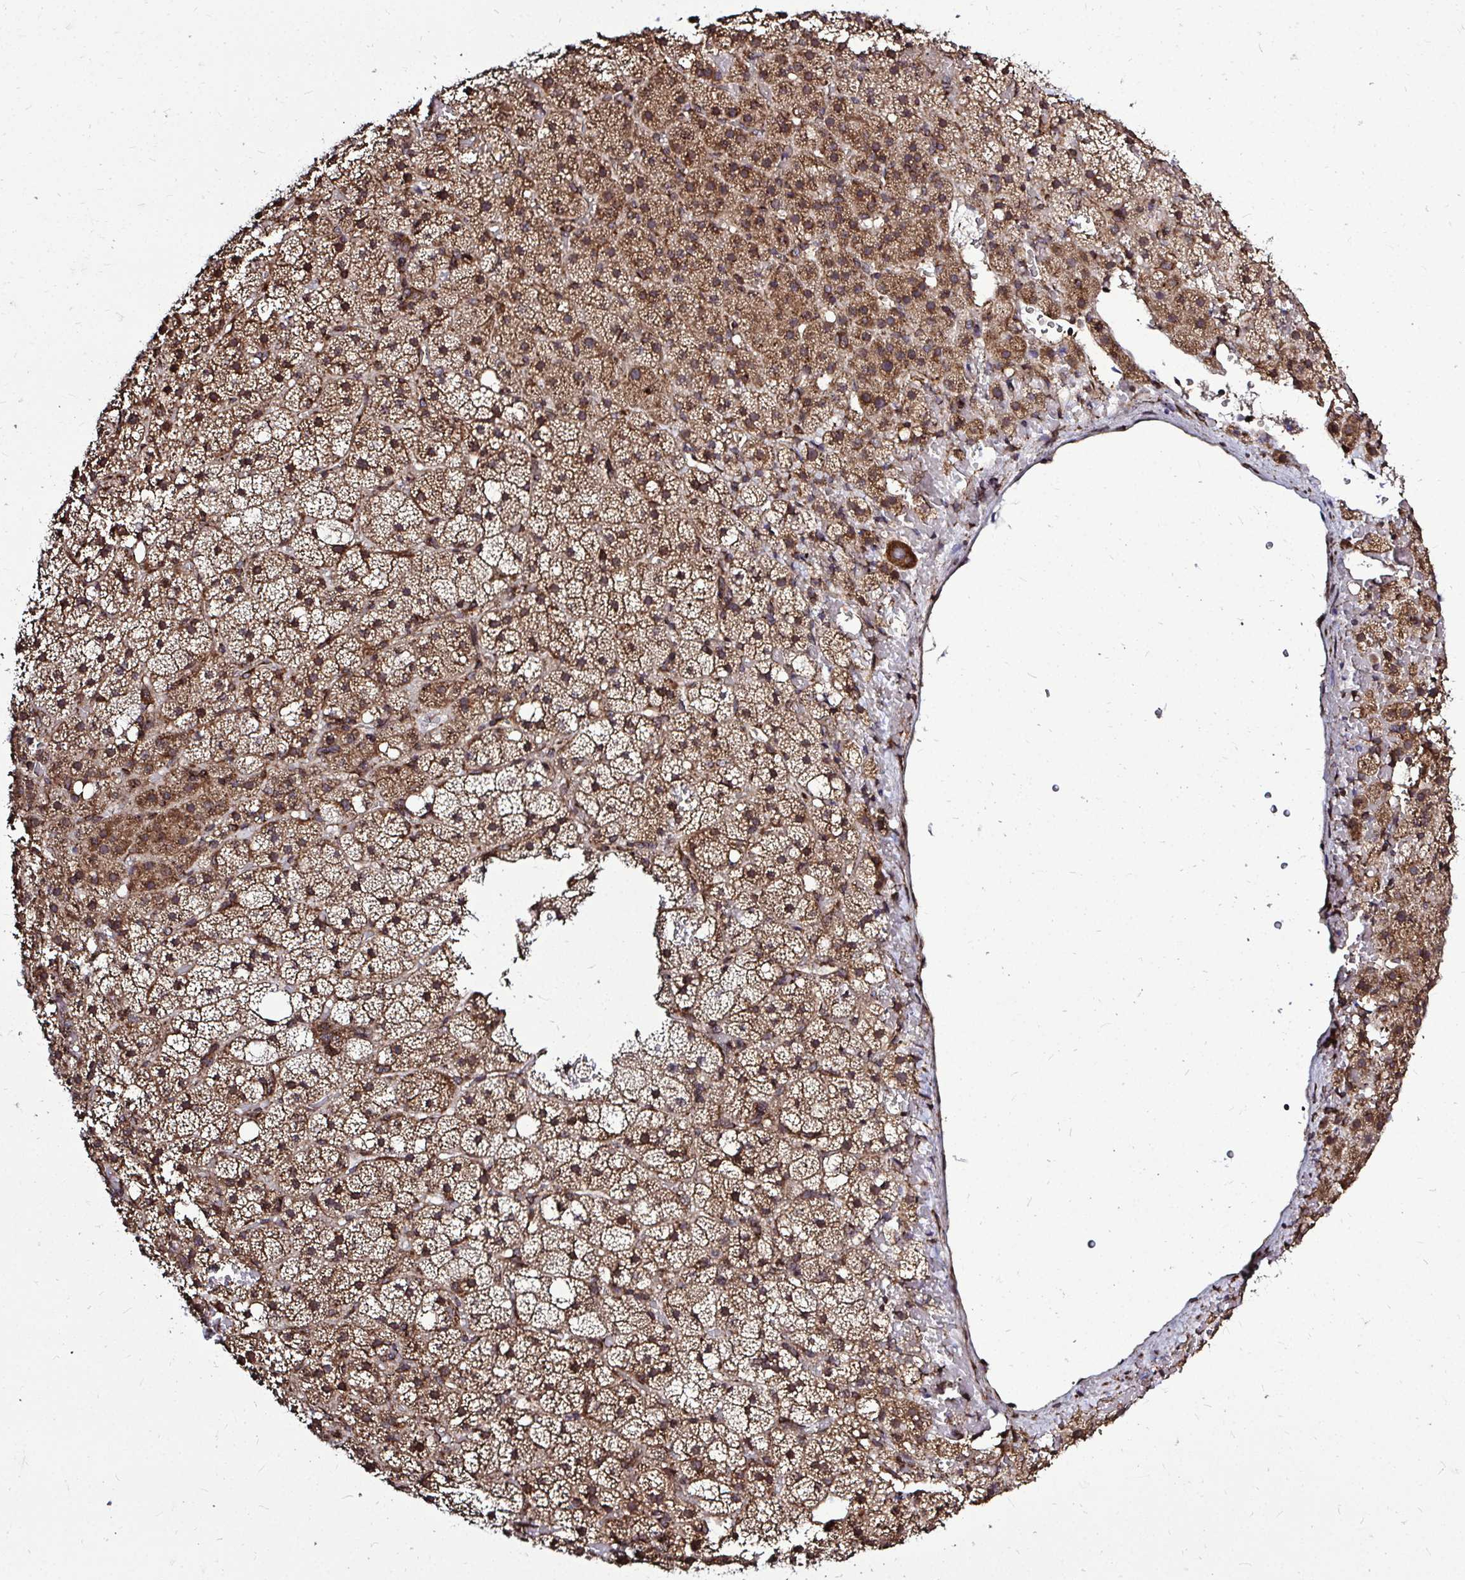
{"staining": {"intensity": "moderate", "quantity": ">75%", "location": "cytoplasmic/membranous,nuclear"}, "tissue": "adrenal gland", "cell_type": "Glandular cells", "image_type": "normal", "snomed": [{"axis": "morphology", "description": "Normal tissue, NOS"}, {"axis": "topography", "description": "Adrenal gland"}], "caption": "The immunohistochemical stain highlights moderate cytoplasmic/membranous,nuclear staining in glandular cells of normal adrenal gland. (DAB (3,3'-diaminobenzidine) IHC, brown staining for protein, blue staining for nuclei).", "gene": "FMR1", "patient": {"sex": "male", "age": 53}}